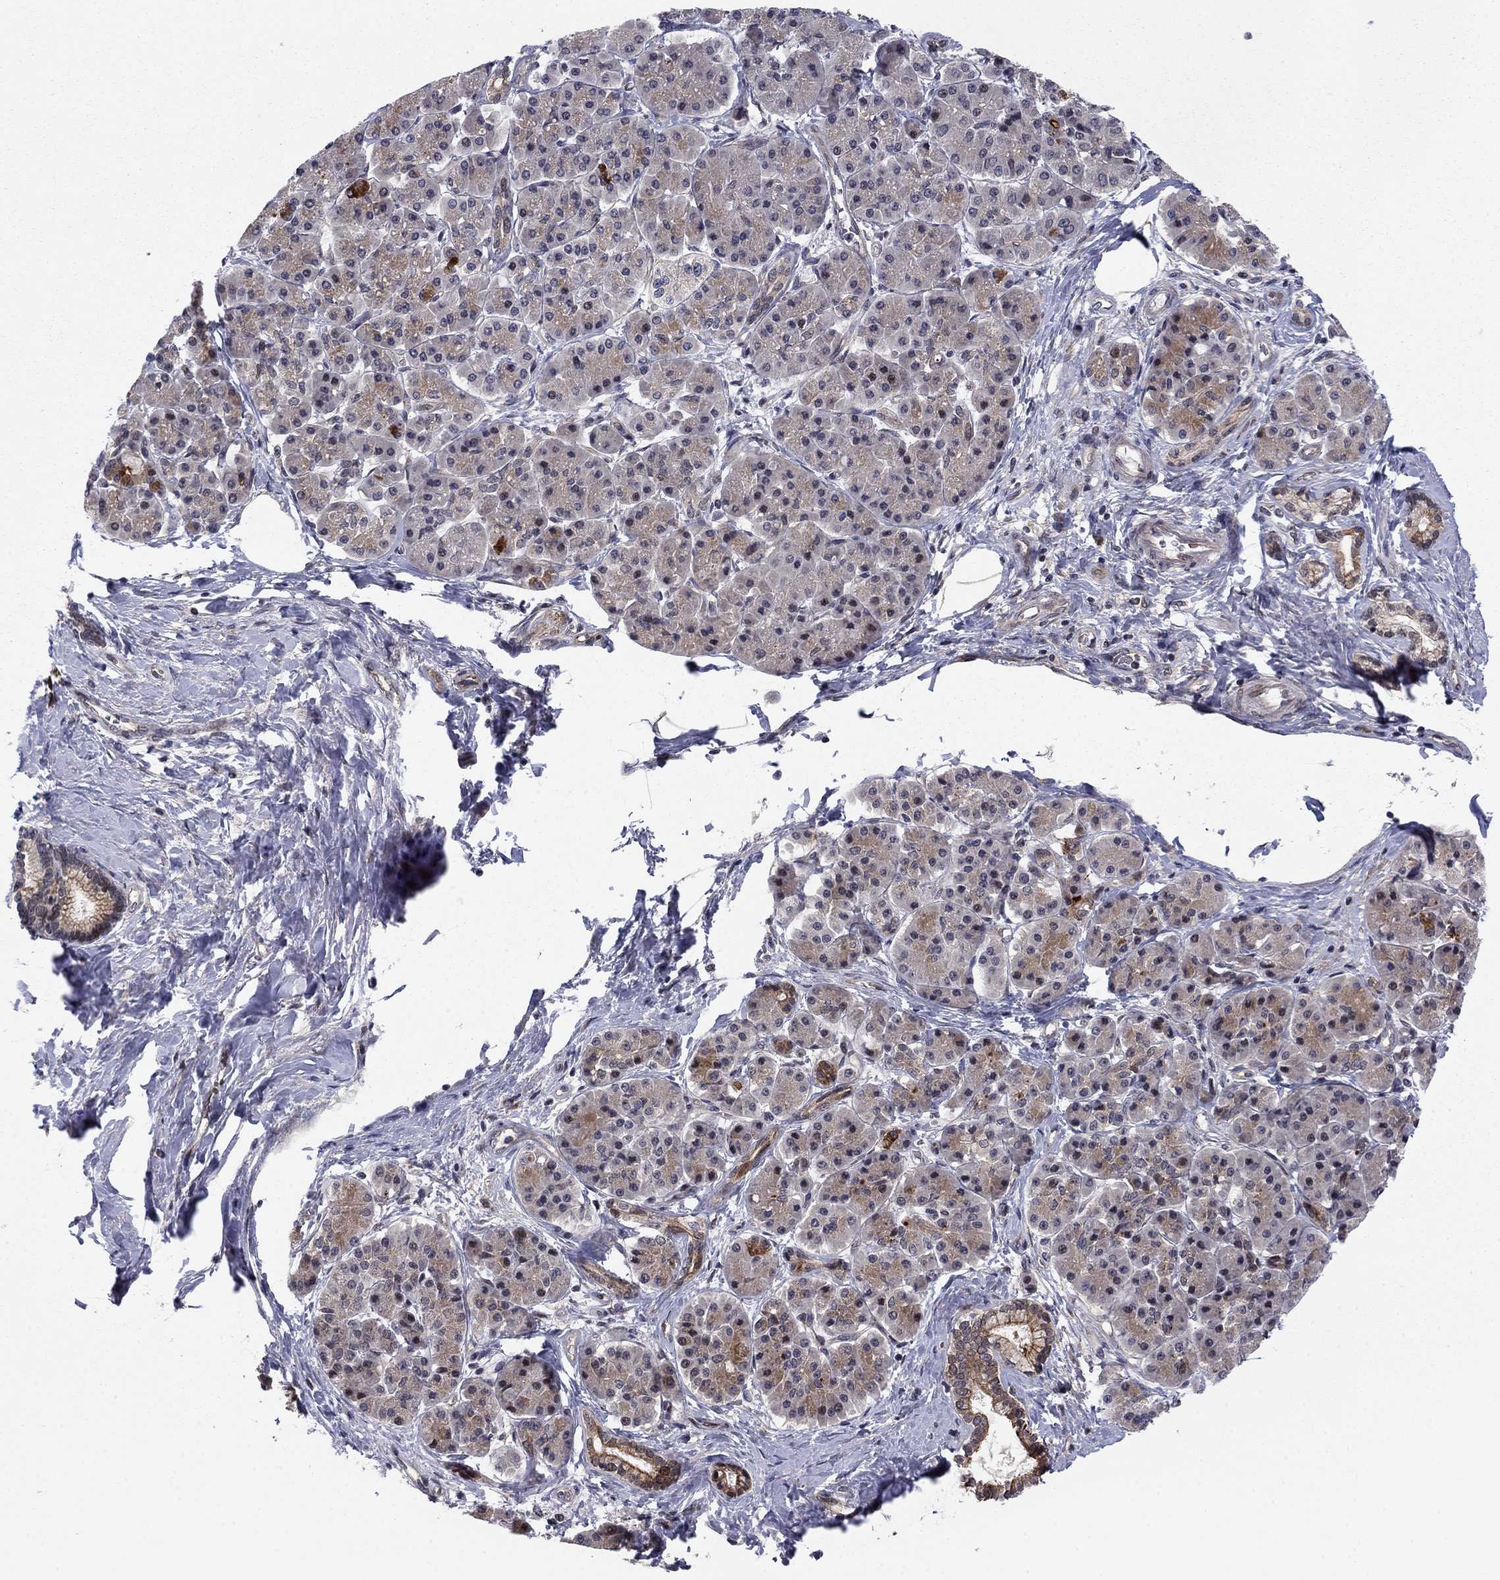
{"staining": {"intensity": "moderate", "quantity": "25%-75%", "location": "cytoplasmic/membranous"}, "tissue": "pancreatic cancer", "cell_type": "Tumor cells", "image_type": "cancer", "snomed": [{"axis": "morphology", "description": "Adenocarcinoma, NOS"}, {"axis": "topography", "description": "Pancreas"}], "caption": "Brown immunohistochemical staining in adenocarcinoma (pancreatic) reveals moderate cytoplasmic/membranous staining in about 25%-75% of tumor cells.", "gene": "BCL11A", "patient": {"sex": "female", "age": 73}}